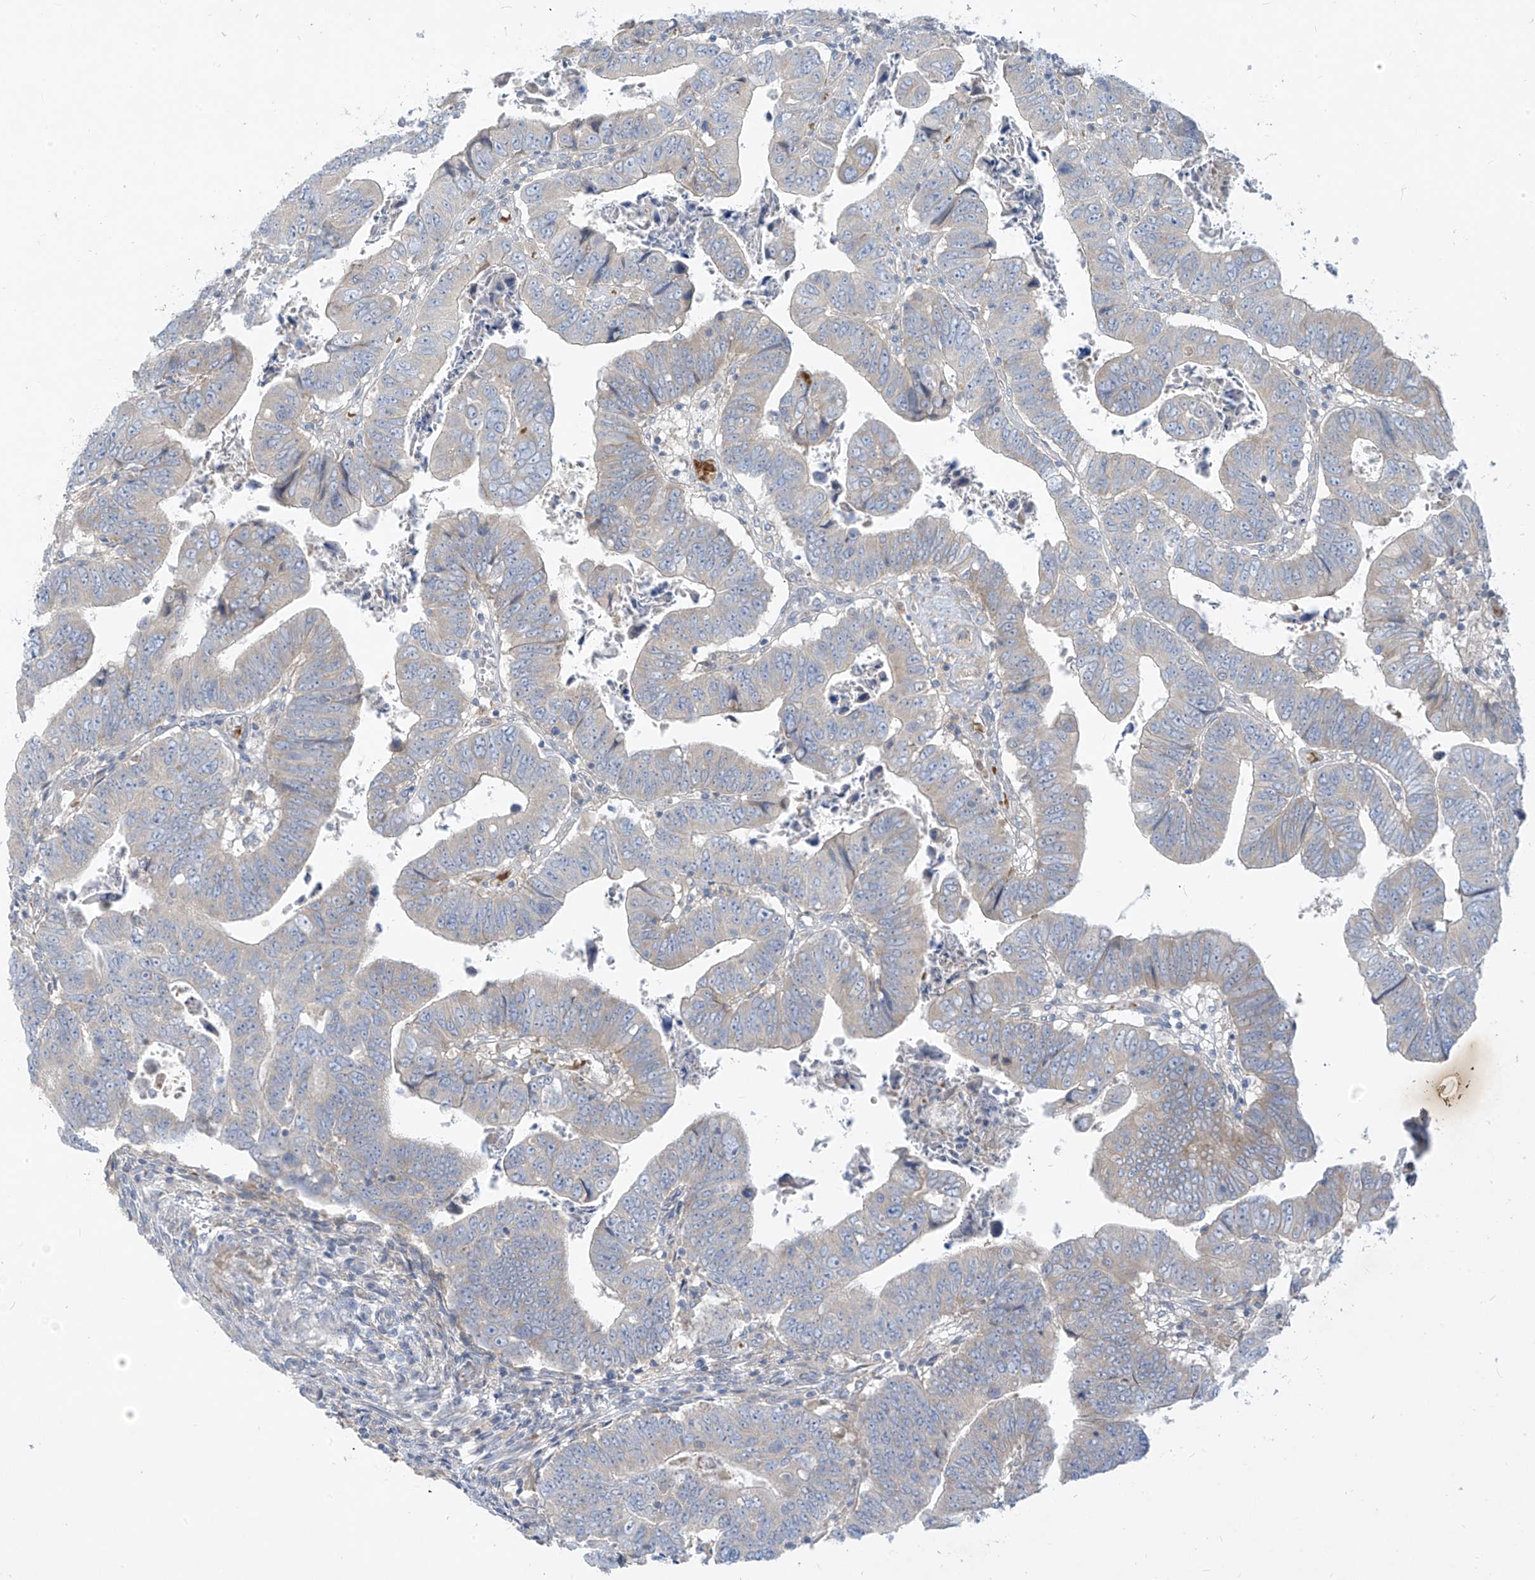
{"staining": {"intensity": "weak", "quantity": "25%-75%", "location": "cytoplasmic/membranous"}, "tissue": "colorectal cancer", "cell_type": "Tumor cells", "image_type": "cancer", "snomed": [{"axis": "morphology", "description": "Normal tissue, NOS"}, {"axis": "morphology", "description": "Adenocarcinoma, NOS"}, {"axis": "topography", "description": "Rectum"}], "caption": "An immunohistochemistry (IHC) micrograph of neoplastic tissue is shown. Protein staining in brown labels weak cytoplasmic/membranous positivity in colorectal cancer within tumor cells.", "gene": "DGKQ", "patient": {"sex": "female", "age": 65}}